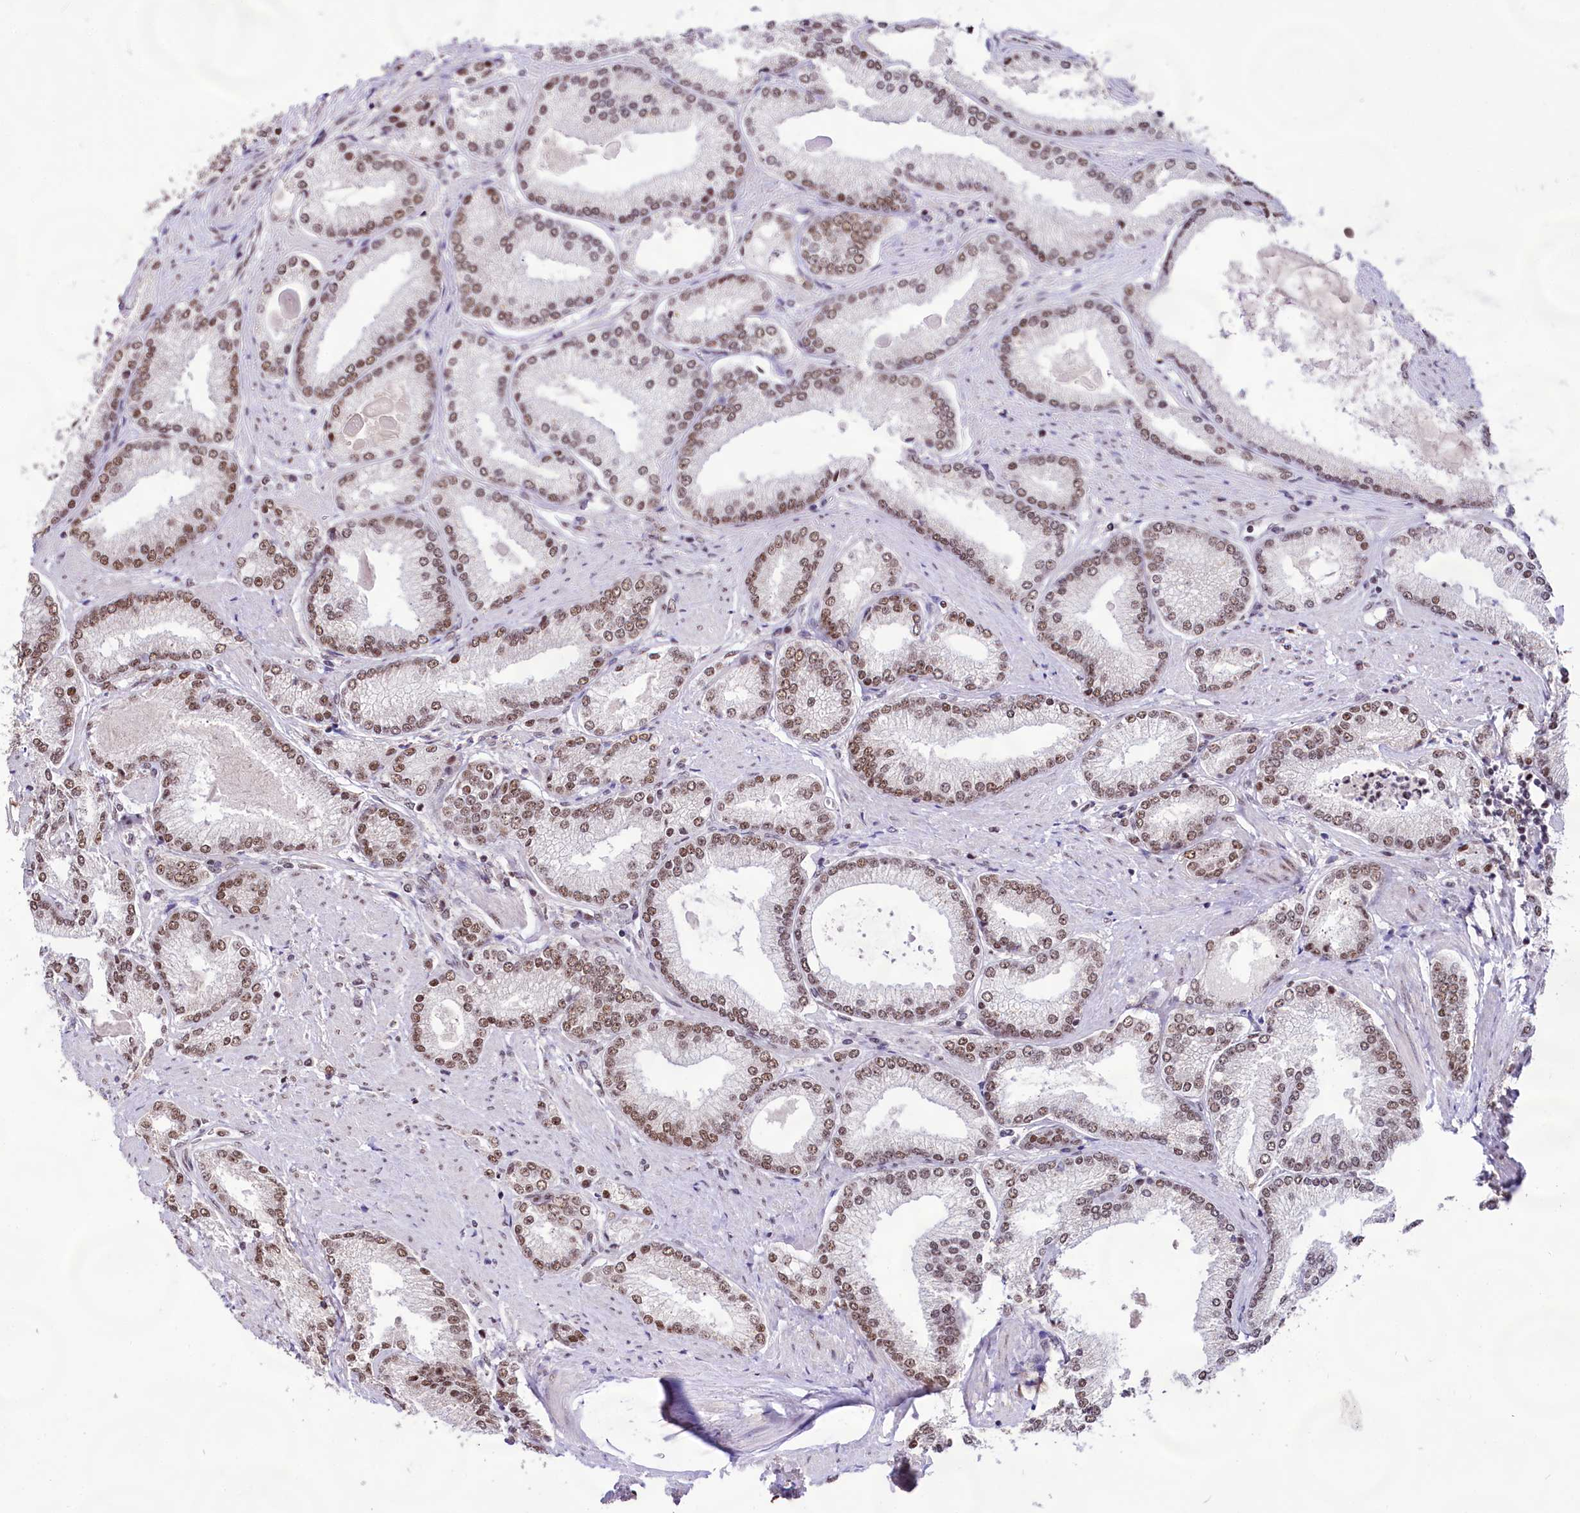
{"staining": {"intensity": "moderate", "quantity": ">75%", "location": "nuclear"}, "tissue": "prostate cancer", "cell_type": "Tumor cells", "image_type": "cancer", "snomed": [{"axis": "morphology", "description": "Adenocarcinoma, High grade"}, {"axis": "topography", "description": "Prostate"}], "caption": "Immunohistochemistry (IHC) staining of adenocarcinoma (high-grade) (prostate), which exhibits medium levels of moderate nuclear positivity in approximately >75% of tumor cells indicating moderate nuclear protein positivity. The staining was performed using DAB (brown) for protein detection and nuclei were counterstained in hematoxylin (blue).", "gene": "HIRA", "patient": {"sex": "male", "age": 66}}